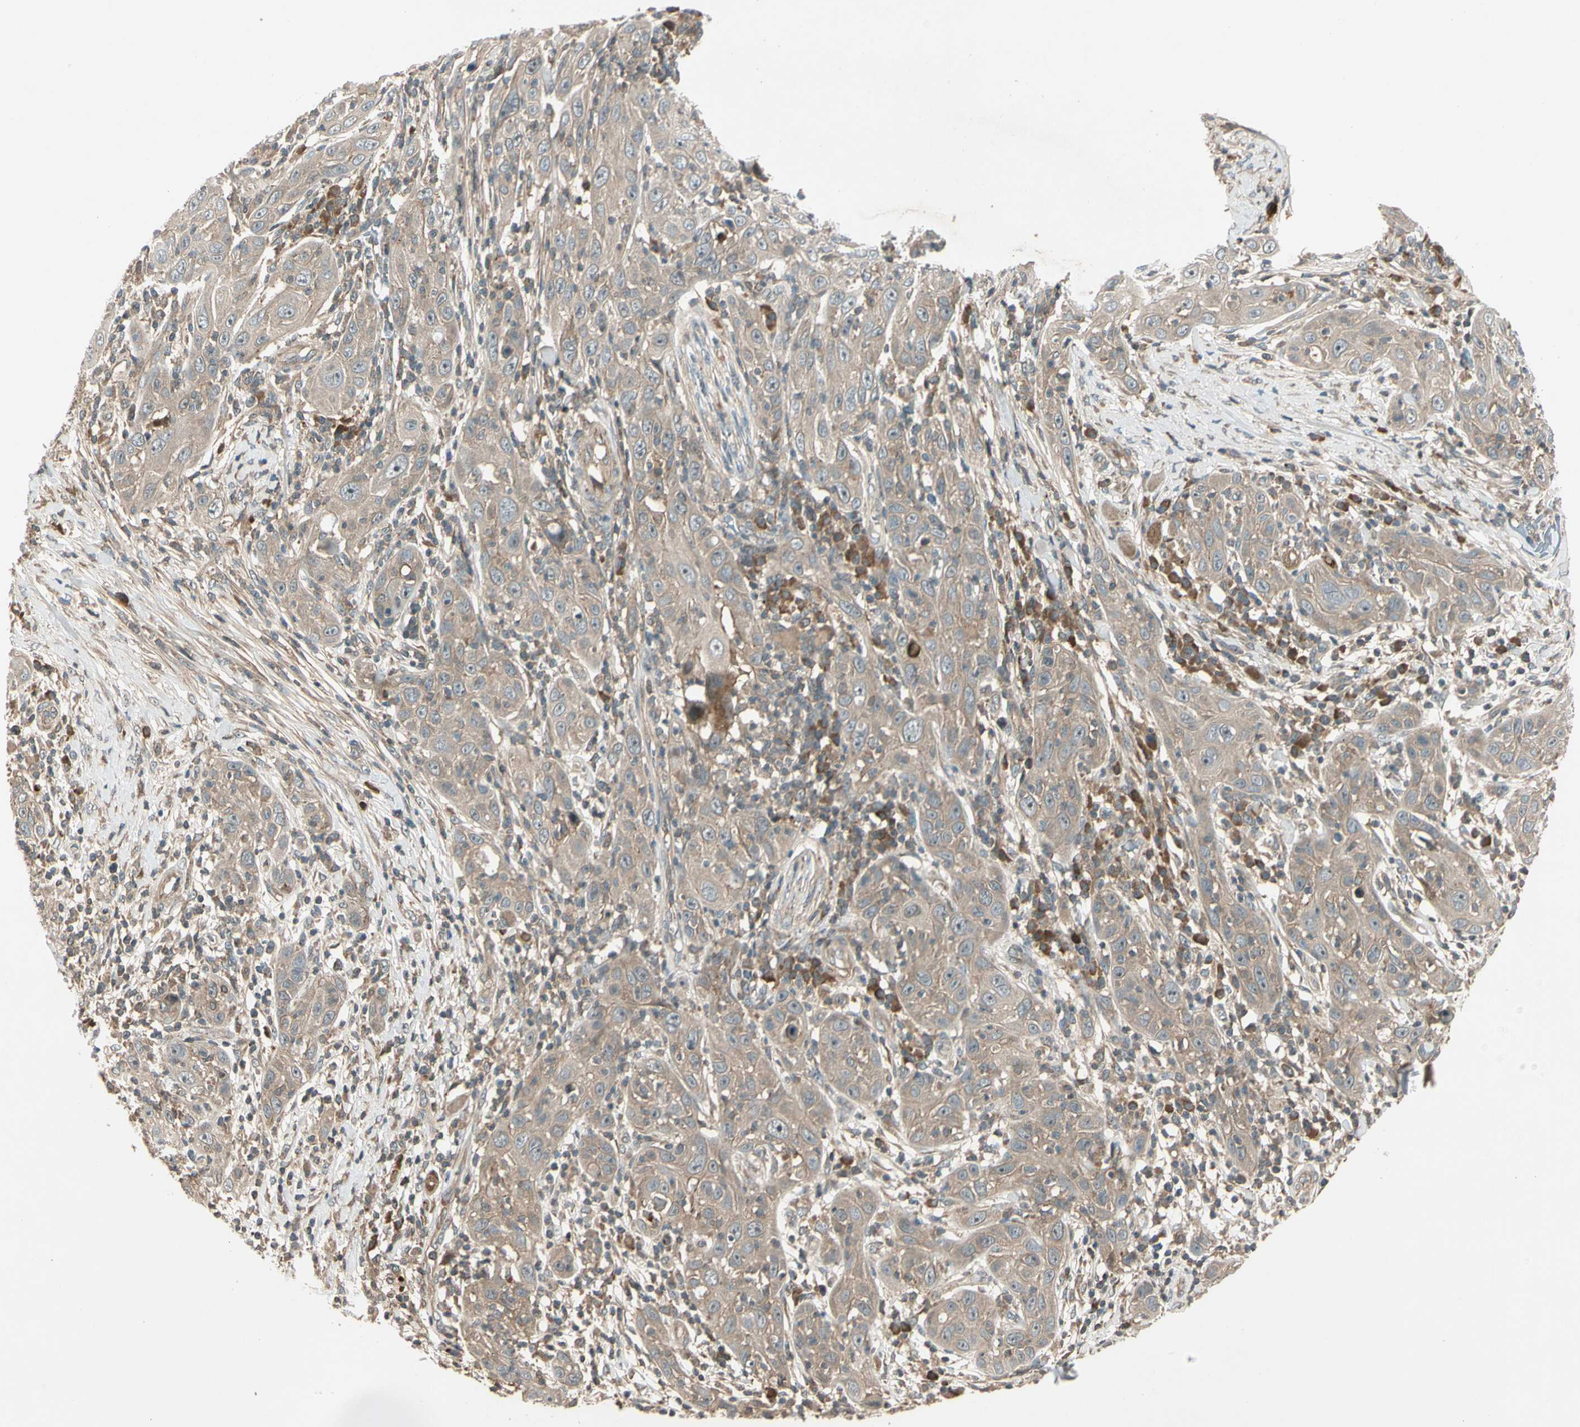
{"staining": {"intensity": "weak", "quantity": ">75%", "location": "cytoplasmic/membranous"}, "tissue": "skin cancer", "cell_type": "Tumor cells", "image_type": "cancer", "snomed": [{"axis": "morphology", "description": "Squamous cell carcinoma, NOS"}, {"axis": "topography", "description": "Skin"}], "caption": "This is an image of IHC staining of skin cancer (squamous cell carcinoma), which shows weak positivity in the cytoplasmic/membranous of tumor cells.", "gene": "ACVR1C", "patient": {"sex": "female", "age": 88}}